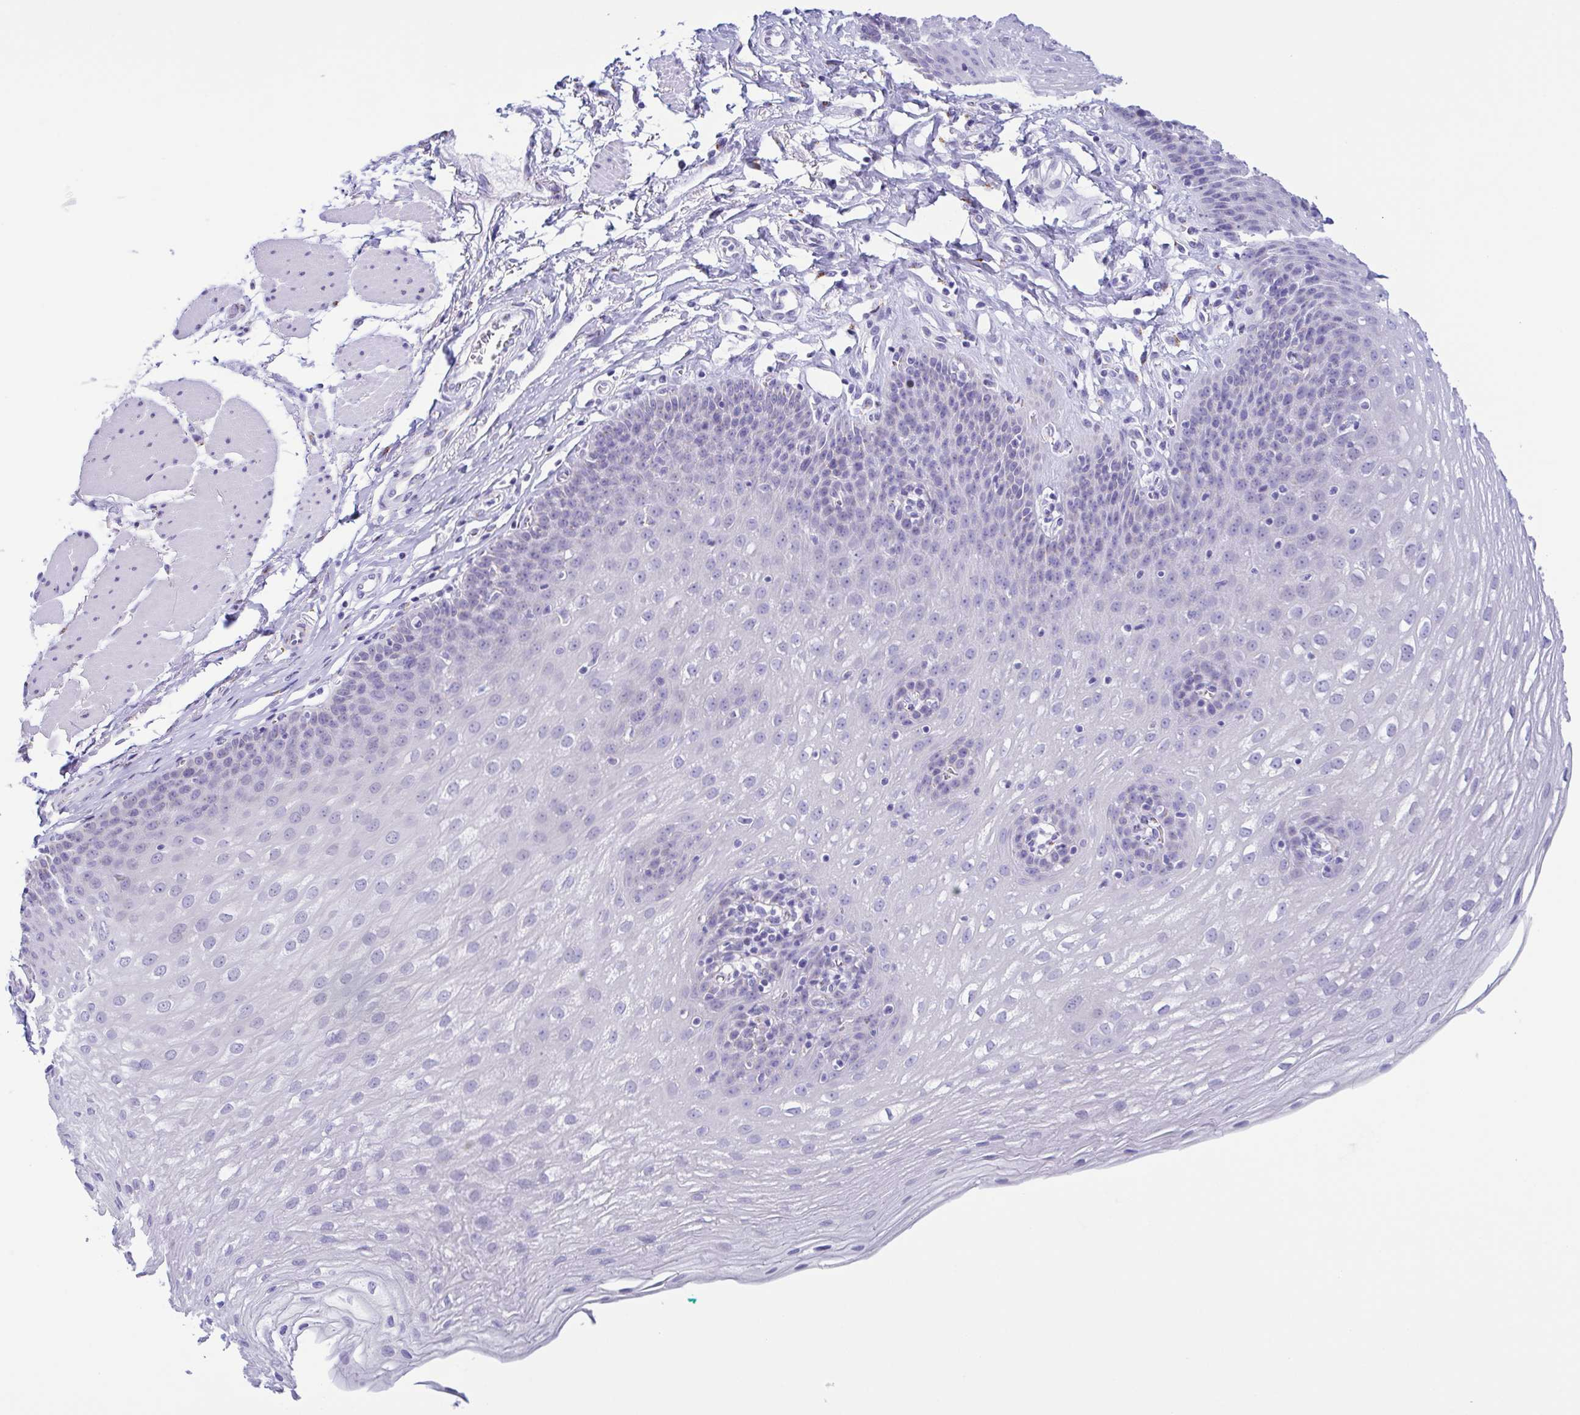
{"staining": {"intensity": "negative", "quantity": "none", "location": "none"}, "tissue": "esophagus", "cell_type": "Squamous epithelial cells", "image_type": "normal", "snomed": [{"axis": "morphology", "description": "Normal tissue, NOS"}, {"axis": "topography", "description": "Esophagus"}], "caption": "A high-resolution histopathology image shows IHC staining of benign esophagus, which demonstrates no significant staining in squamous epithelial cells.", "gene": "SULT1B1", "patient": {"sex": "female", "age": 81}}